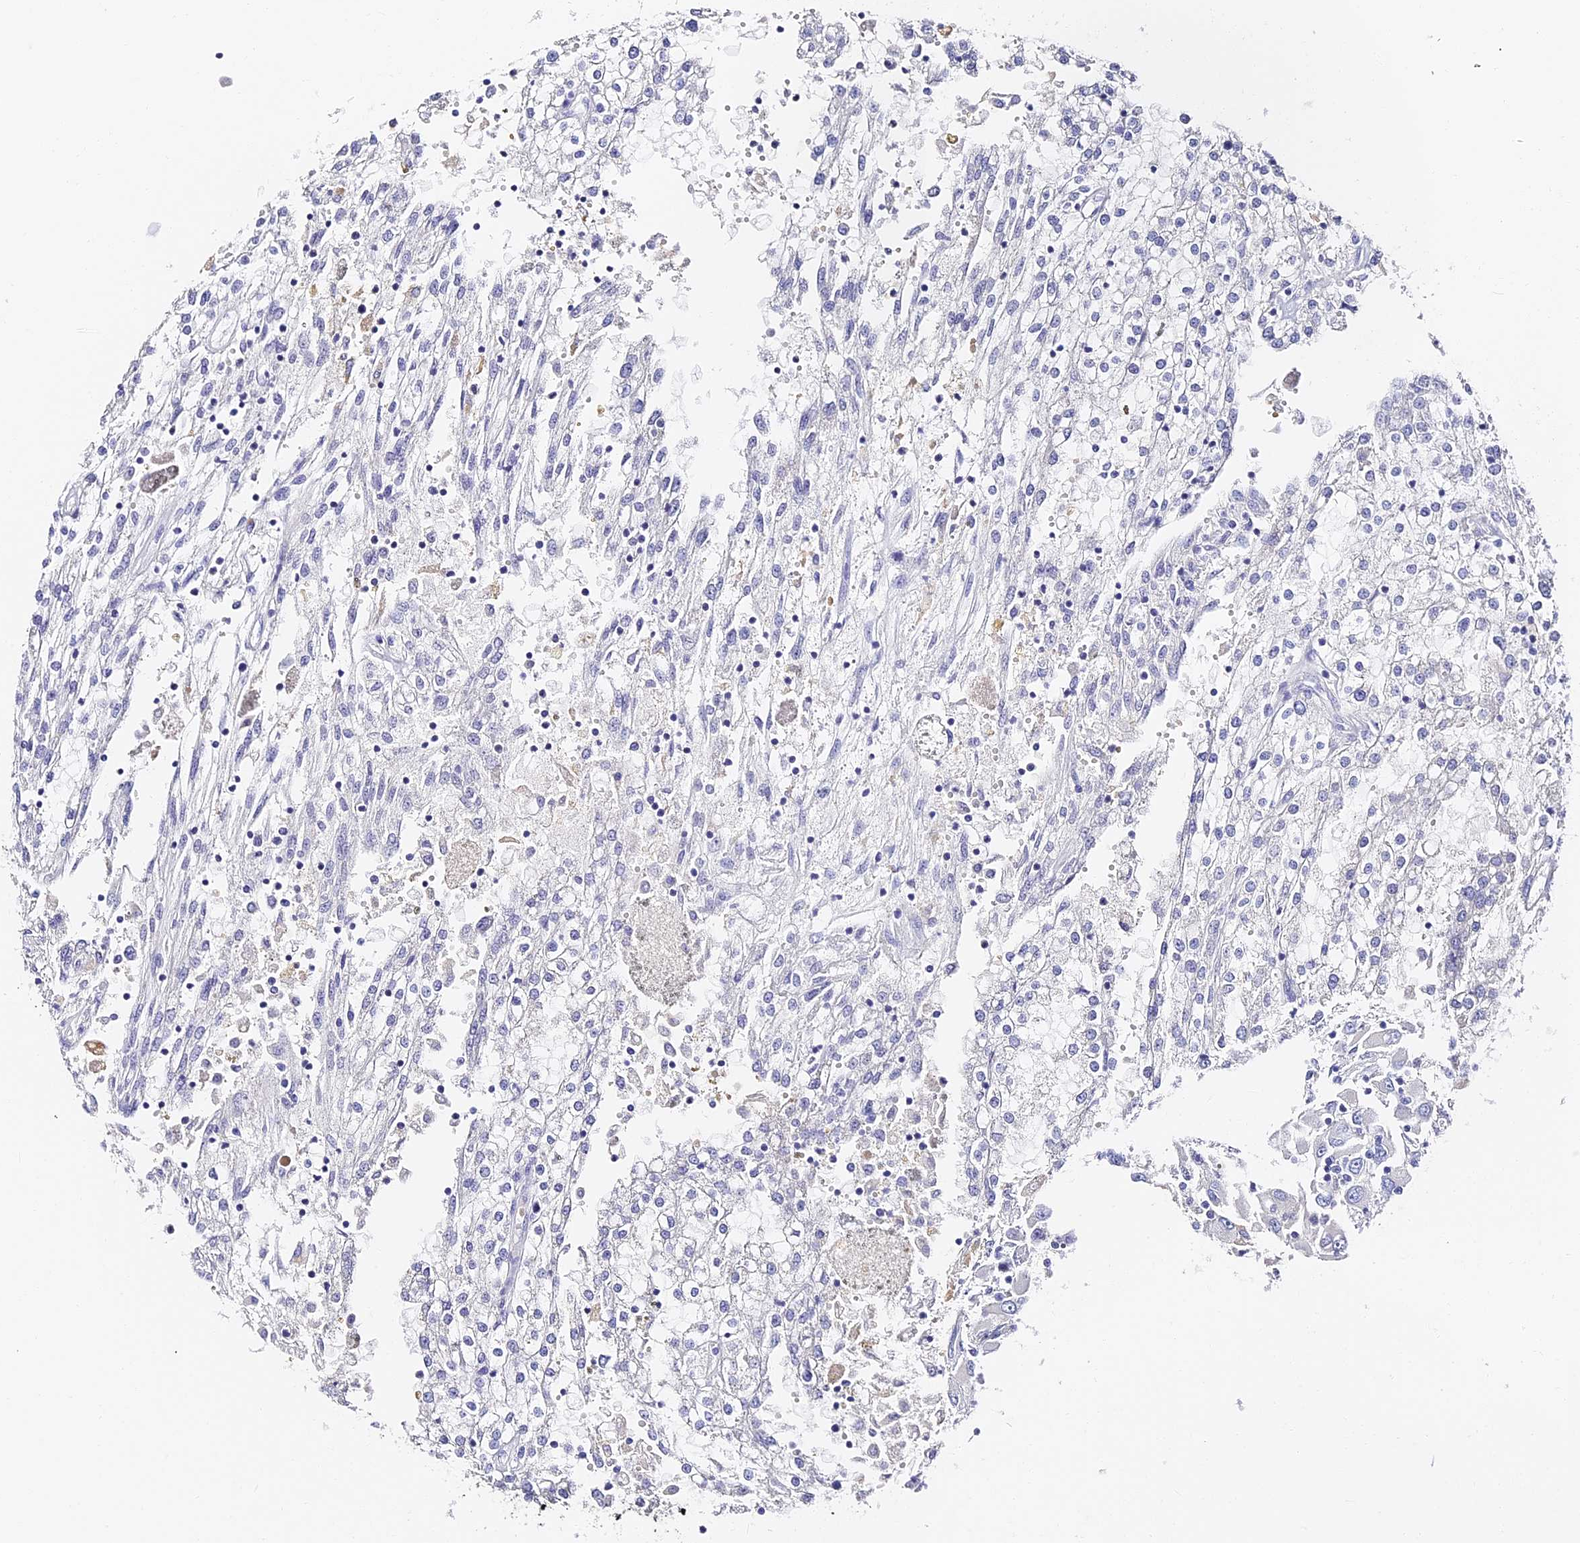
{"staining": {"intensity": "negative", "quantity": "none", "location": "none"}, "tissue": "renal cancer", "cell_type": "Tumor cells", "image_type": "cancer", "snomed": [{"axis": "morphology", "description": "Adenocarcinoma, NOS"}, {"axis": "topography", "description": "Kidney"}], "caption": "There is no significant positivity in tumor cells of adenocarcinoma (renal).", "gene": "VPS33B", "patient": {"sex": "female", "age": 52}}